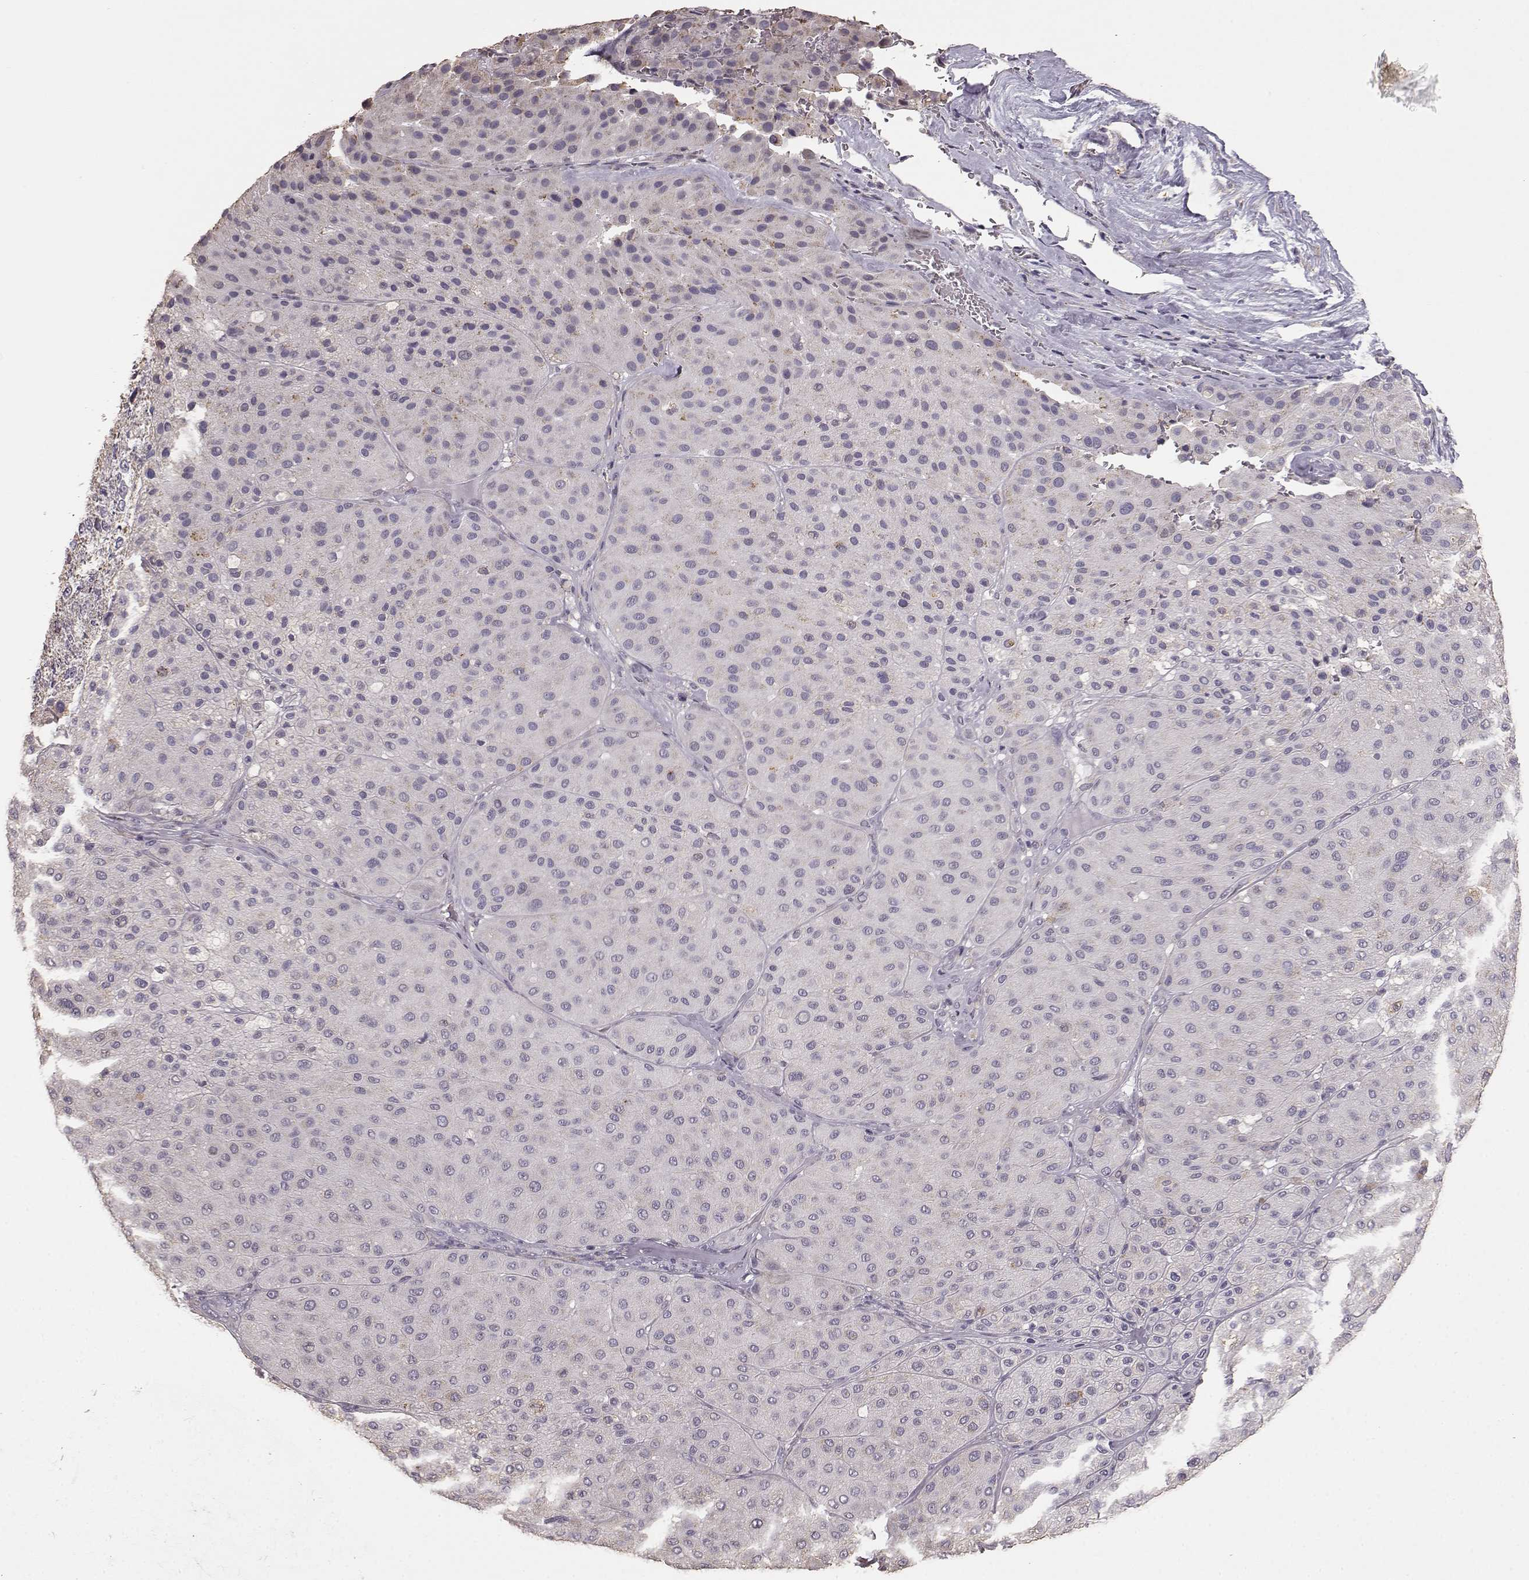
{"staining": {"intensity": "negative", "quantity": "none", "location": "none"}, "tissue": "melanoma", "cell_type": "Tumor cells", "image_type": "cancer", "snomed": [{"axis": "morphology", "description": "Malignant melanoma, Metastatic site"}, {"axis": "topography", "description": "Smooth muscle"}], "caption": "A high-resolution photomicrograph shows immunohistochemistry (IHC) staining of malignant melanoma (metastatic site), which displays no significant positivity in tumor cells.", "gene": "GABRG3", "patient": {"sex": "male", "age": 41}}